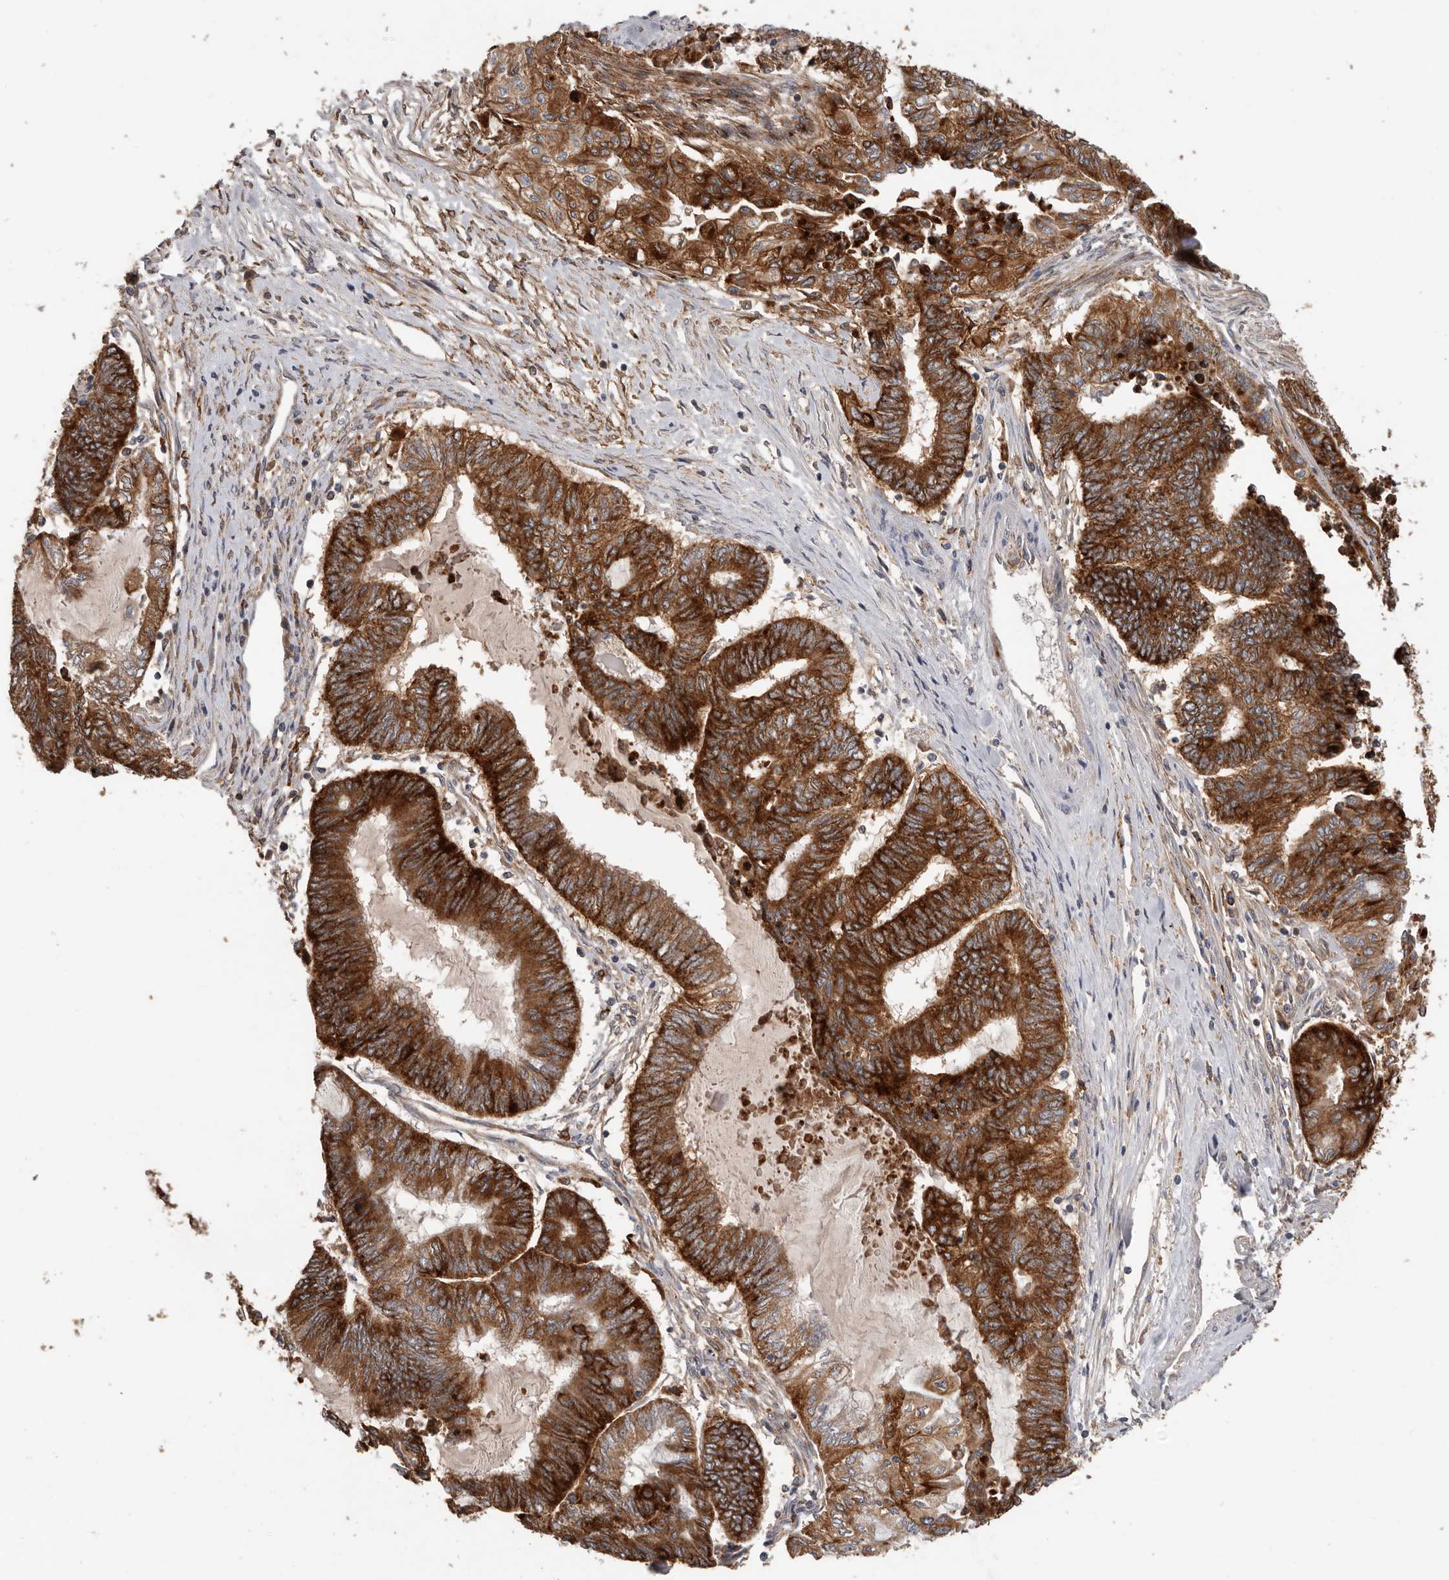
{"staining": {"intensity": "strong", "quantity": ">75%", "location": "cytoplasmic/membranous"}, "tissue": "endometrial cancer", "cell_type": "Tumor cells", "image_type": "cancer", "snomed": [{"axis": "morphology", "description": "Adenocarcinoma, NOS"}, {"axis": "topography", "description": "Uterus"}, {"axis": "topography", "description": "Endometrium"}], "caption": "Brown immunohistochemical staining in endometrial cancer reveals strong cytoplasmic/membranous expression in about >75% of tumor cells.", "gene": "TFRC", "patient": {"sex": "female", "age": 70}}